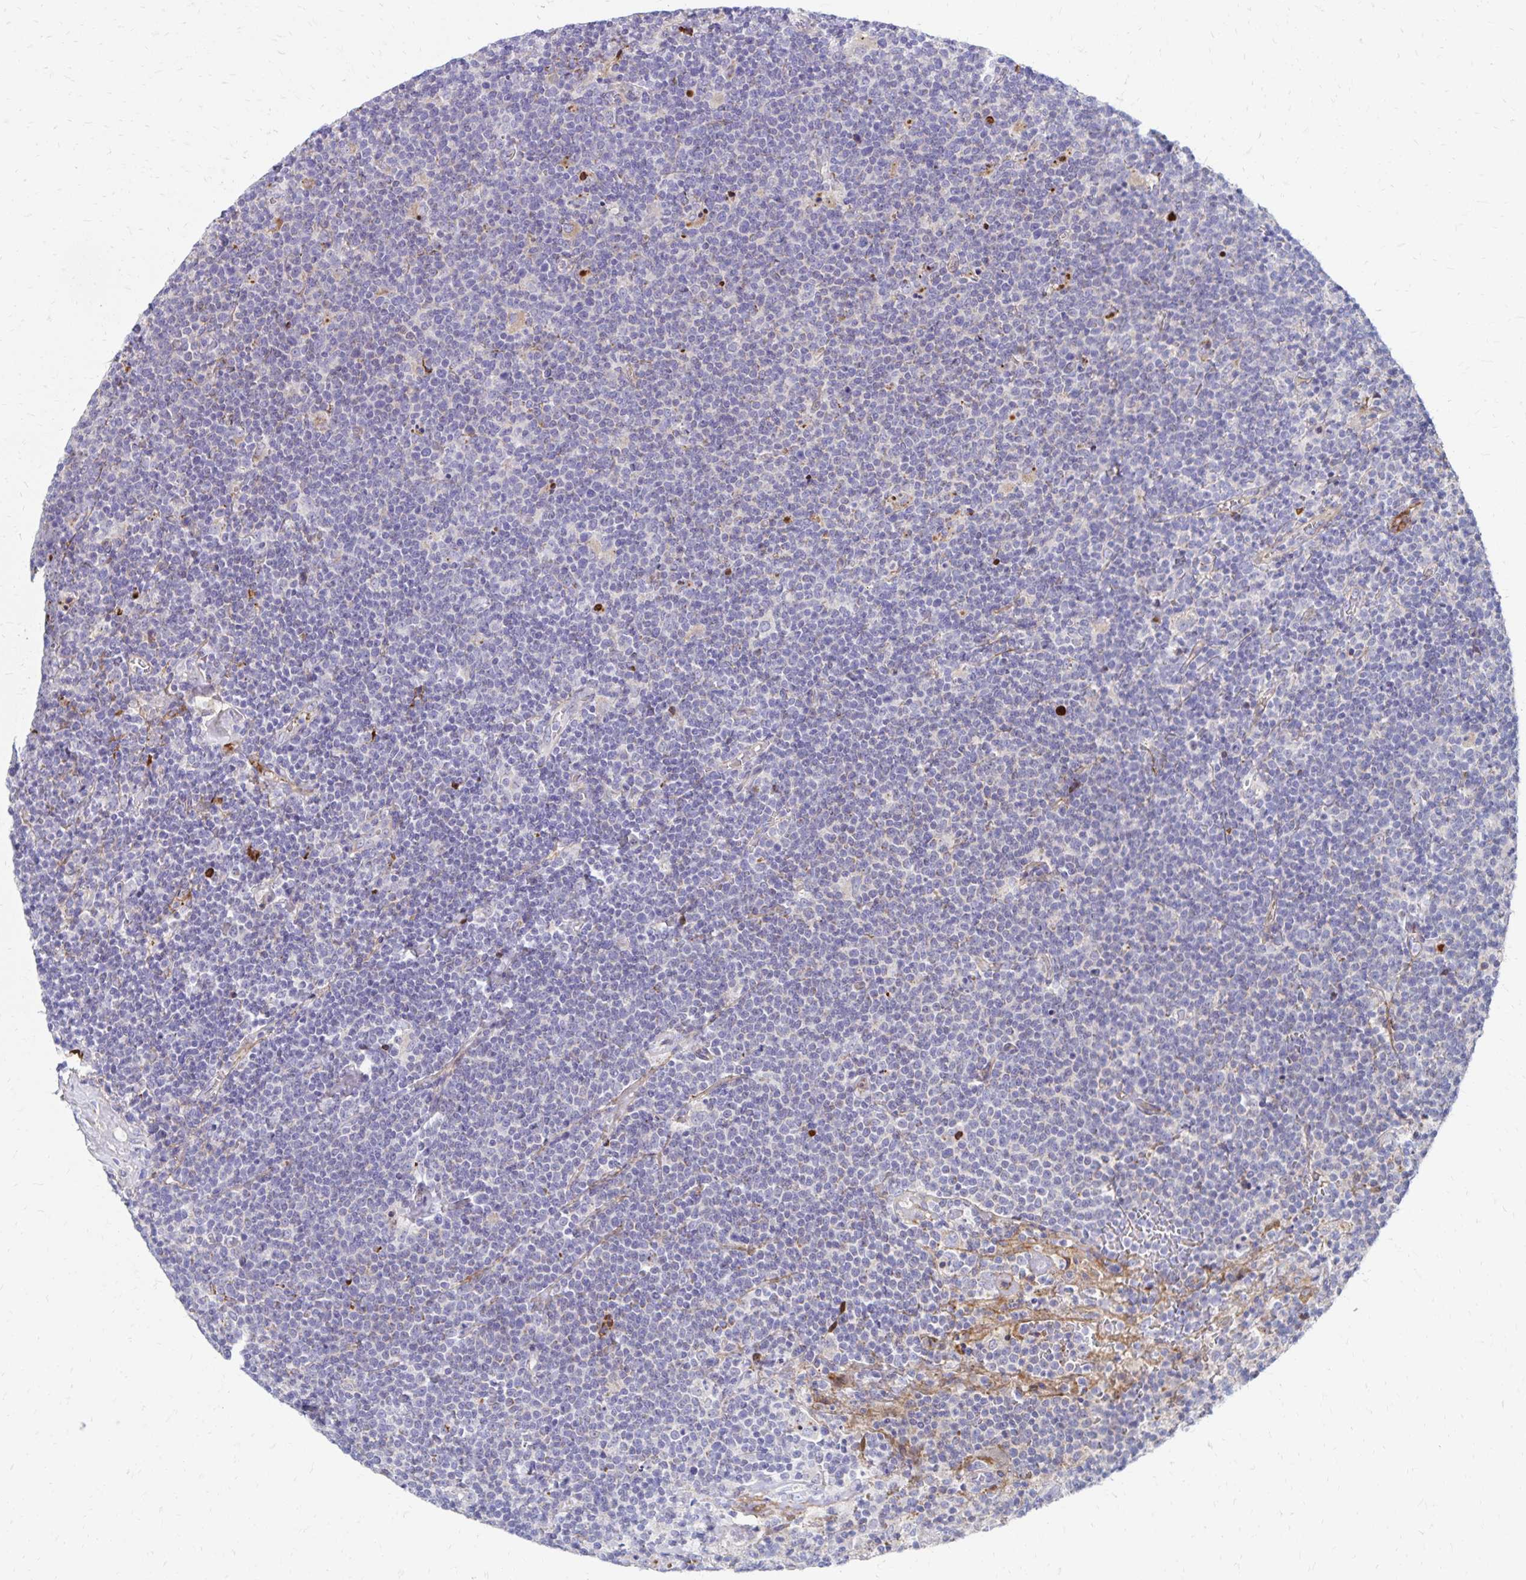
{"staining": {"intensity": "negative", "quantity": "none", "location": "none"}, "tissue": "lymphoma", "cell_type": "Tumor cells", "image_type": "cancer", "snomed": [{"axis": "morphology", "description": "Malignant lymphoma, non-Hodgkin's type, High grade"}, {"axis": "topography", "description": "Lymph node"}], "caption": "A high-resolution histopathology image shows immunohistochemistry (IHC) staining of lymphoma, which demonstrates no significant positivity in tumor cells.", "gene": "NECAP1", "patient": {"sex": "male", "age": 61}}